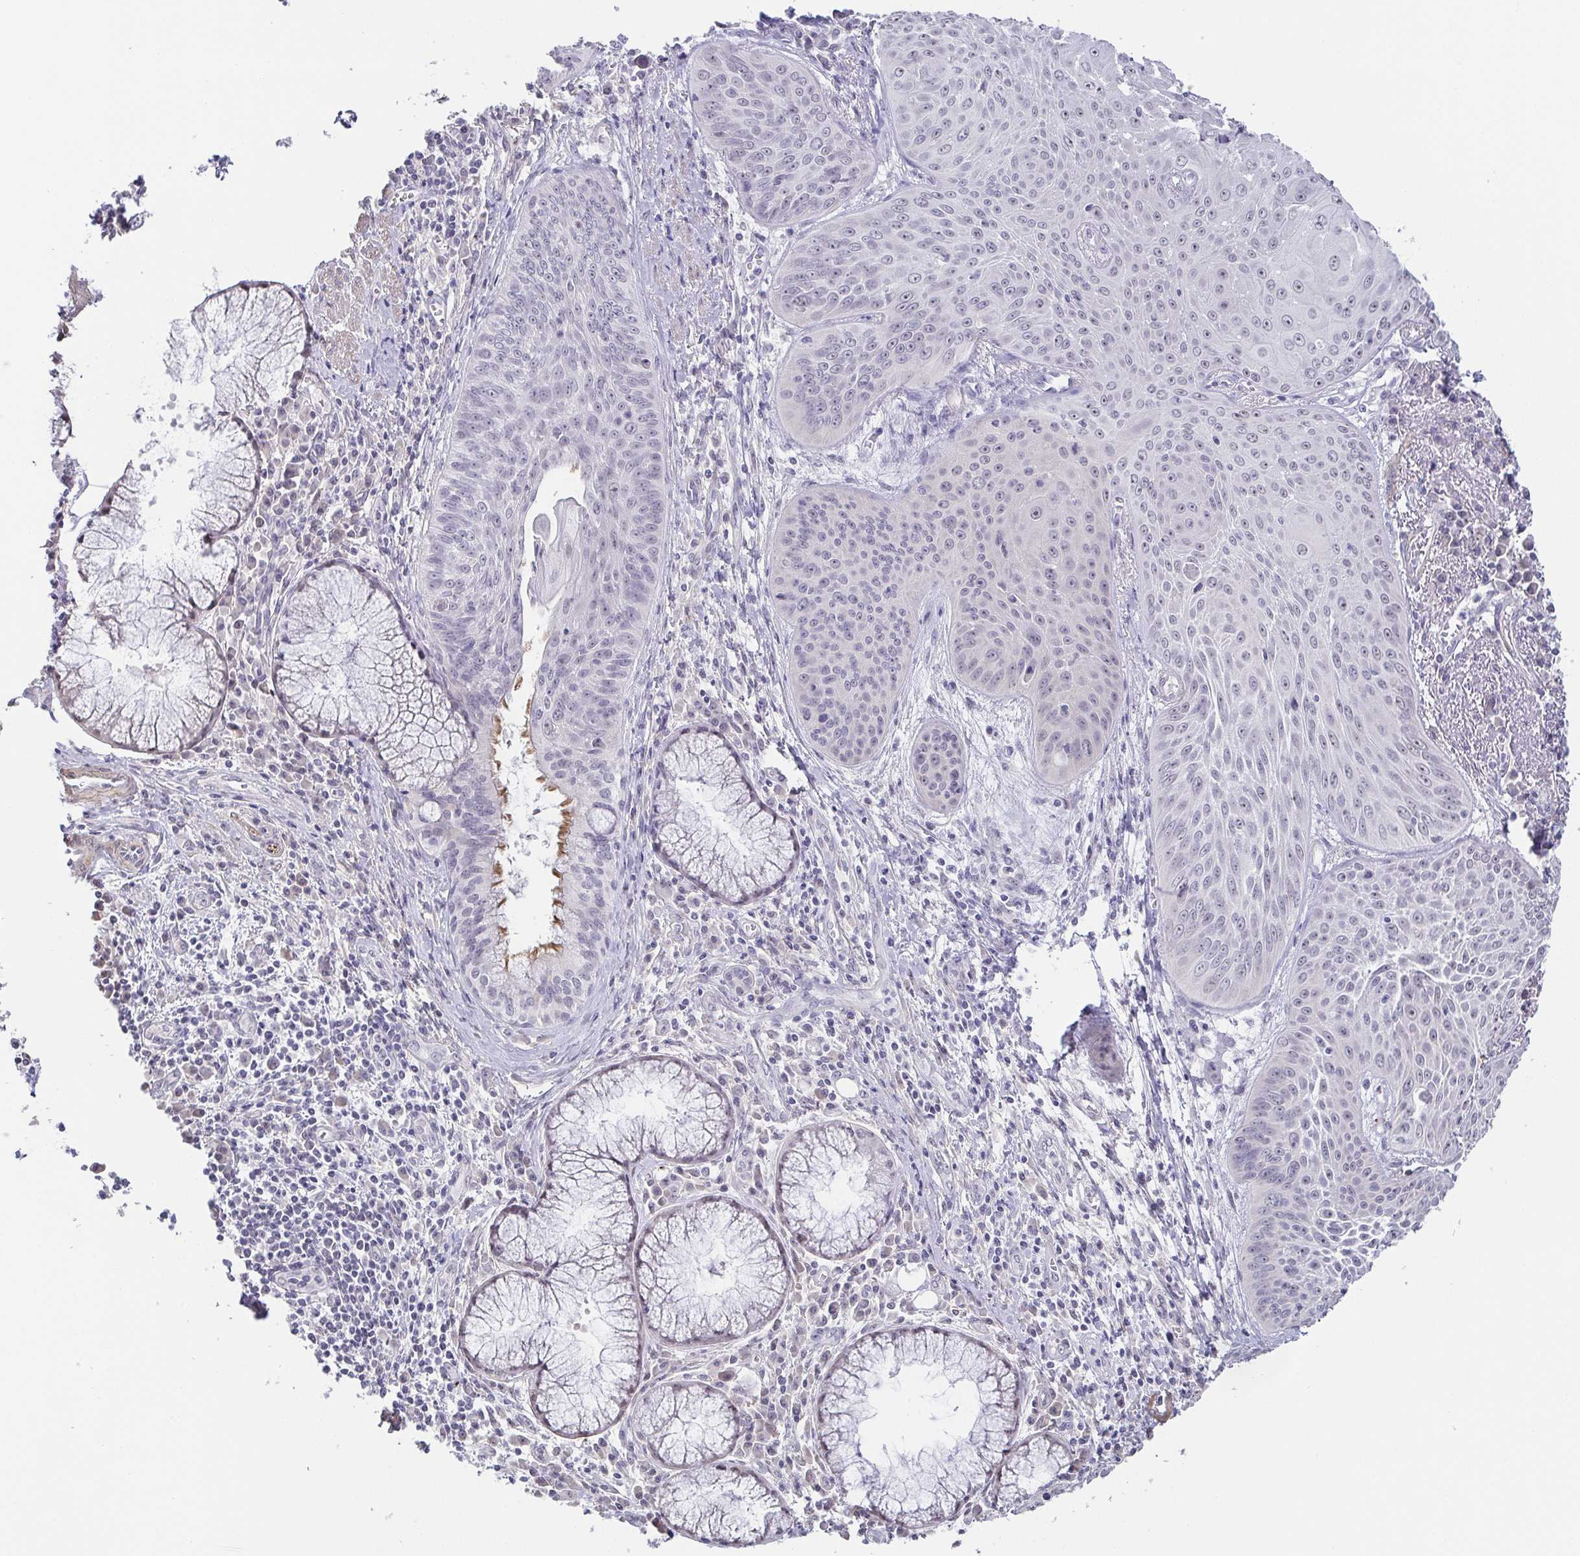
{"staining": {"intensity": "negative", "quantity": "none", "location": "none"}, "tissue": "lung cancer", "cell_type": "Tumor cells", "image_type": "cancer", "snomed": [{"axis": "morphology", "description": "Squamous cell carcinoma, NOS"}, {"axis": "topography", "description": "Lung"}], "caption": "Lung cancer was stained to show a protein in brown. There is no significant staining in tumor cells.", "gene": "NEFH", "patient": {"sex": "male", "age": 74}}